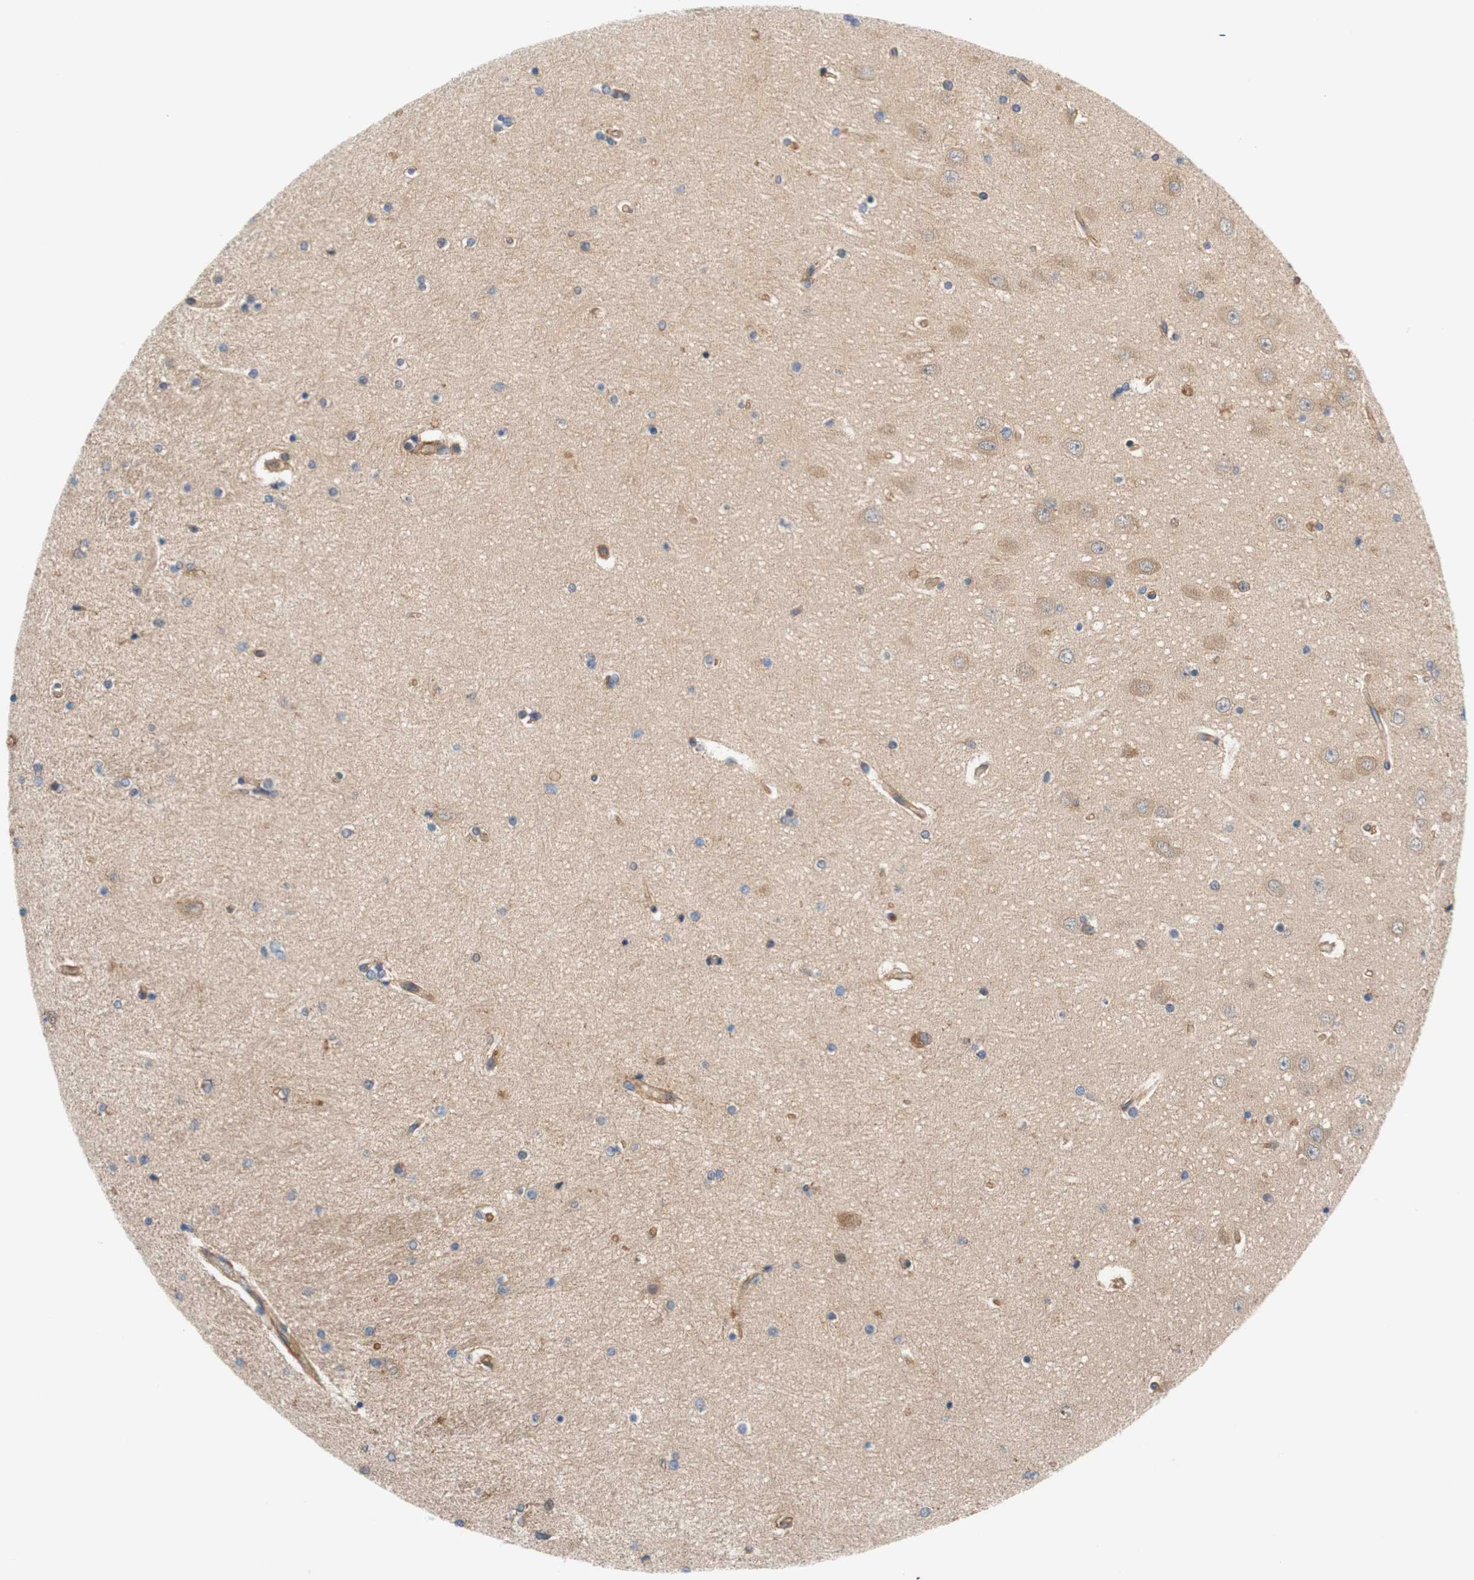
{"staining": {"intensity": "weak", "quantity": "<25%", "location": "cytoplasmic/membranous"}, "tissue": "hippocampus", "cell_type": "Glial cells", "image_type": "normal", "snomed": [{"axis": "morphology", "description": "Normal tissue, NOS"}, {"axis": "topography", "description": "Hippocampus"}], "caption": "Immunohistochemical staining of benign hippocampus demonstrates no significant positivity in glial cells. The staining was performed using DAB to visualize the protein expression in brown, while the nuclei were stained in blue with hematoxylin (Magnification: 20x).", "gene": "STOM", "patient": {"sex": "female", "age": 54}}